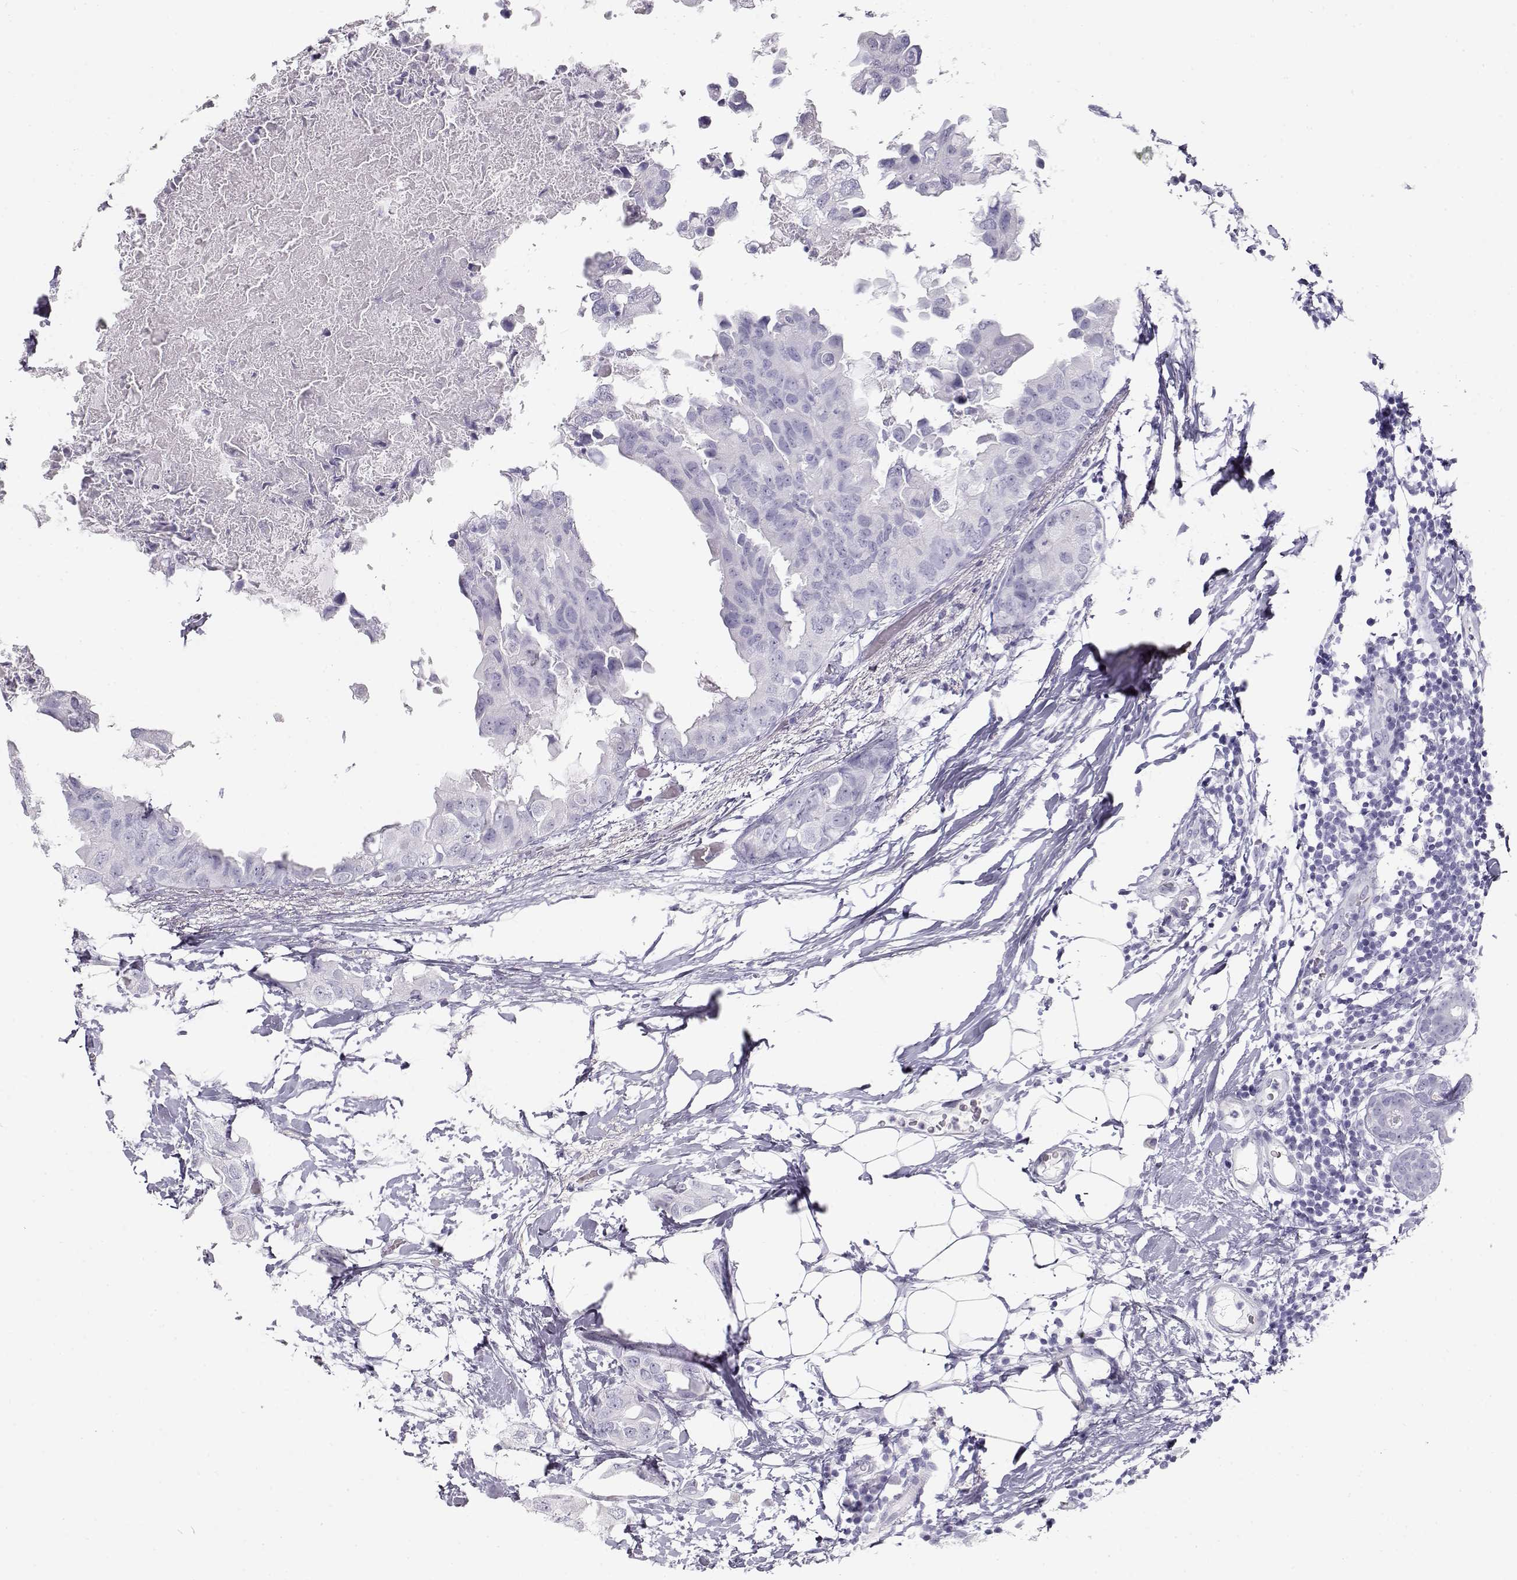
{"staining": {"intensity": "negative", "quantity": "none", "location": "none"}, "tissue": "breast cancer", "cell_type": "Tumor cells", "image_type": "cancer", "snomed": [{"axis": "morphology", "description": "Normal tissue, NOS"}, {"axis": "morphology", "description": "Duct carcinoma"}, {"axis": "topography", "description": "Breast"}], "caption": "IHC micrograph of neoplastic tissue: breast intraductal carcinoma stained with DAB (3,3'-diaminobenzidine) demonstrates no significant protein staining in tumor cells. (Stains: DAB (3,3'-diaminobenzidine) IHC with hematoxylin counter stain, Microscopy: brightfield microscopy at high magnification).", "gene": "TKTL1", "patient": {"sex": "female", "age": 40}}